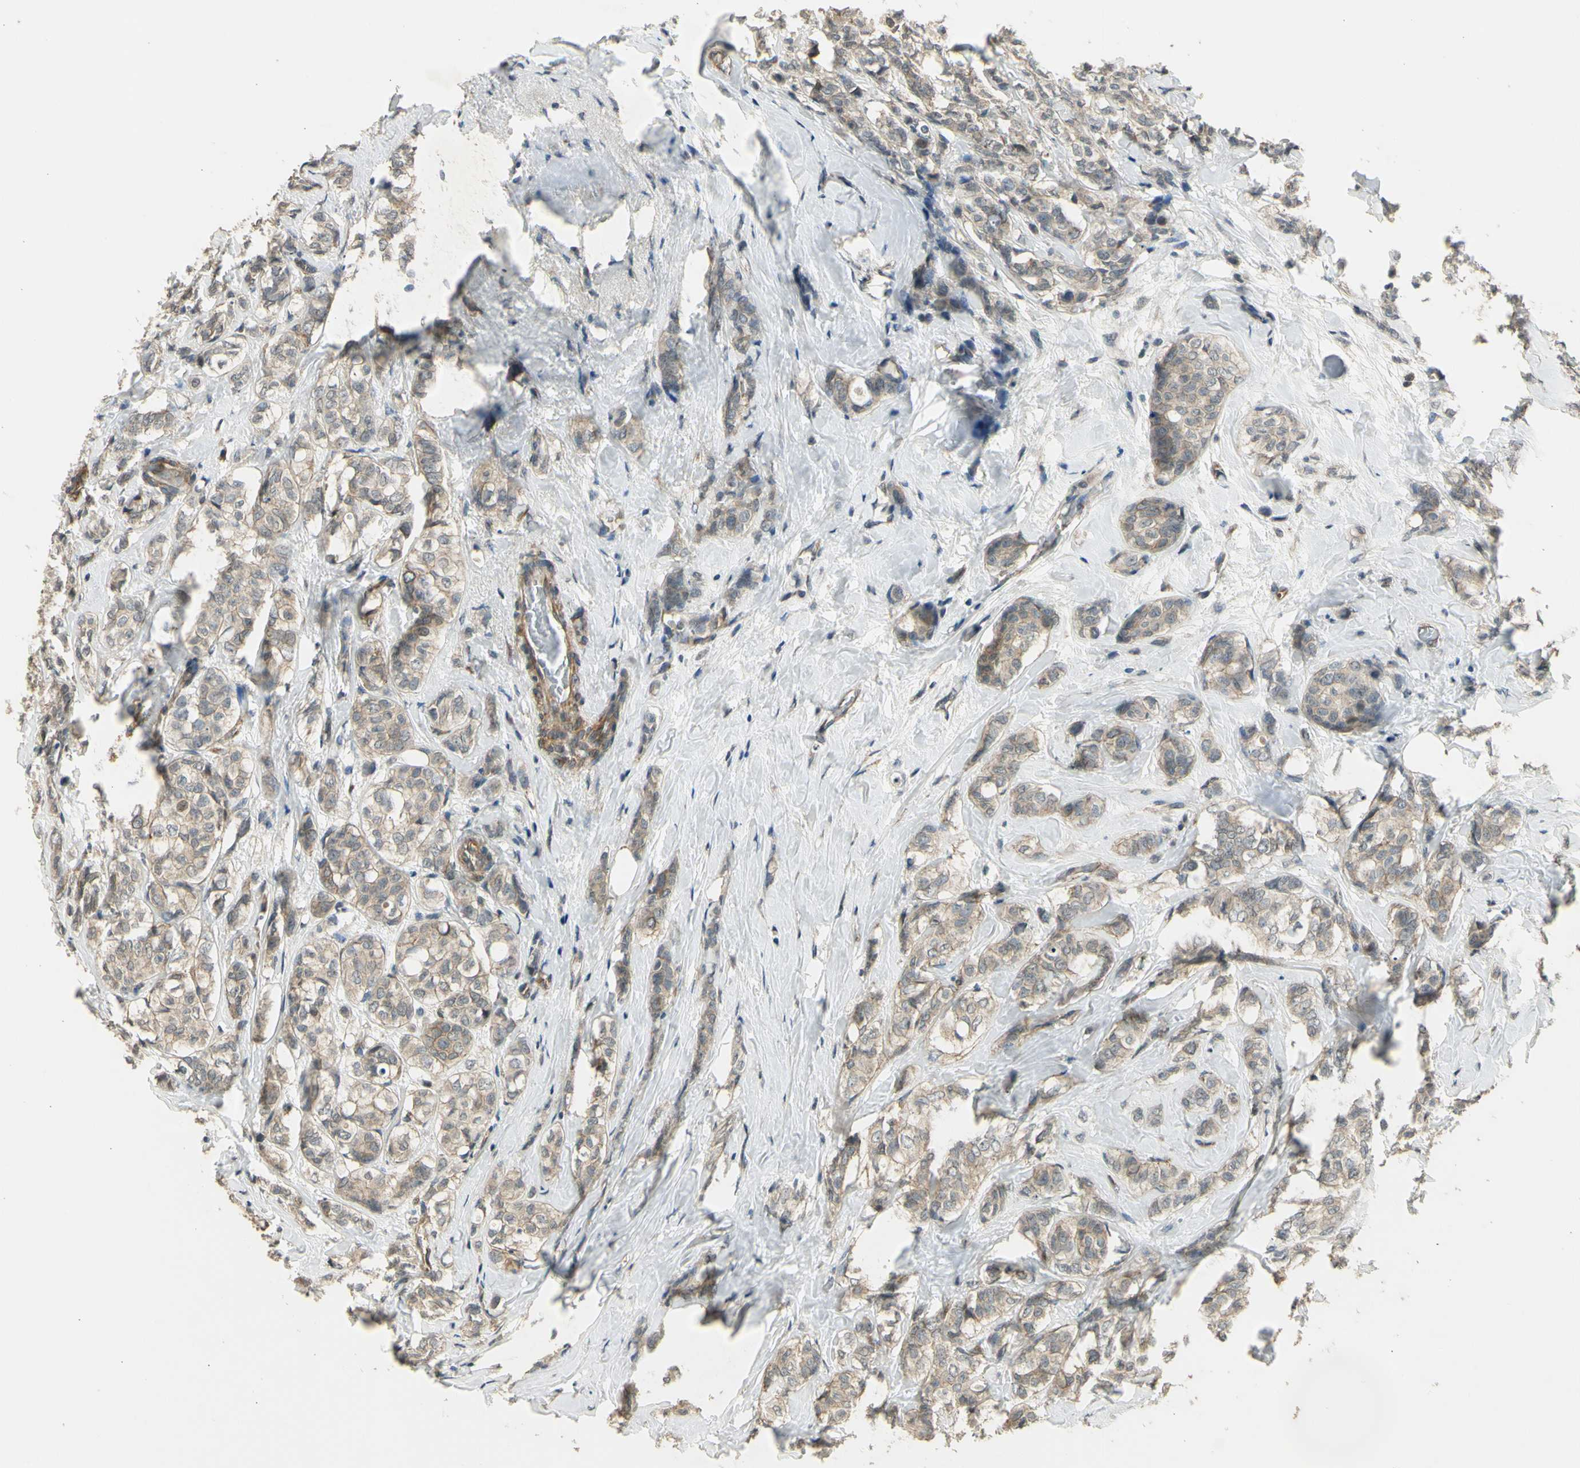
{"staining": {"intensity": "weak", "quantity": ">75%", "location": "cytoplasmic/membranous"}, "tissue": "breast cancer", "cell_type": "Tumor cells", "image_type": "cancer", "snomed": [{"axis": "morphology", "description": "Lobular carcinoma"}, {"axis": "topography", "description": "Breast"}], "caption": "Immunohistochemistry staining of breast cancer (lobular carcinoma), which demonstrates low levels of weak cytoplasmic/membranous expression in about >75% of tumor cells indicating weak cytoplasmic/membranous protein positivity. The staining was performed using DAB (3,3'-diaminobenzidine) (brown) for protein detection and nuclei were counterstained in hematoxylin (blue).", "gene": "EFNB2", "patient": {"sex": "female", "age": 60}}